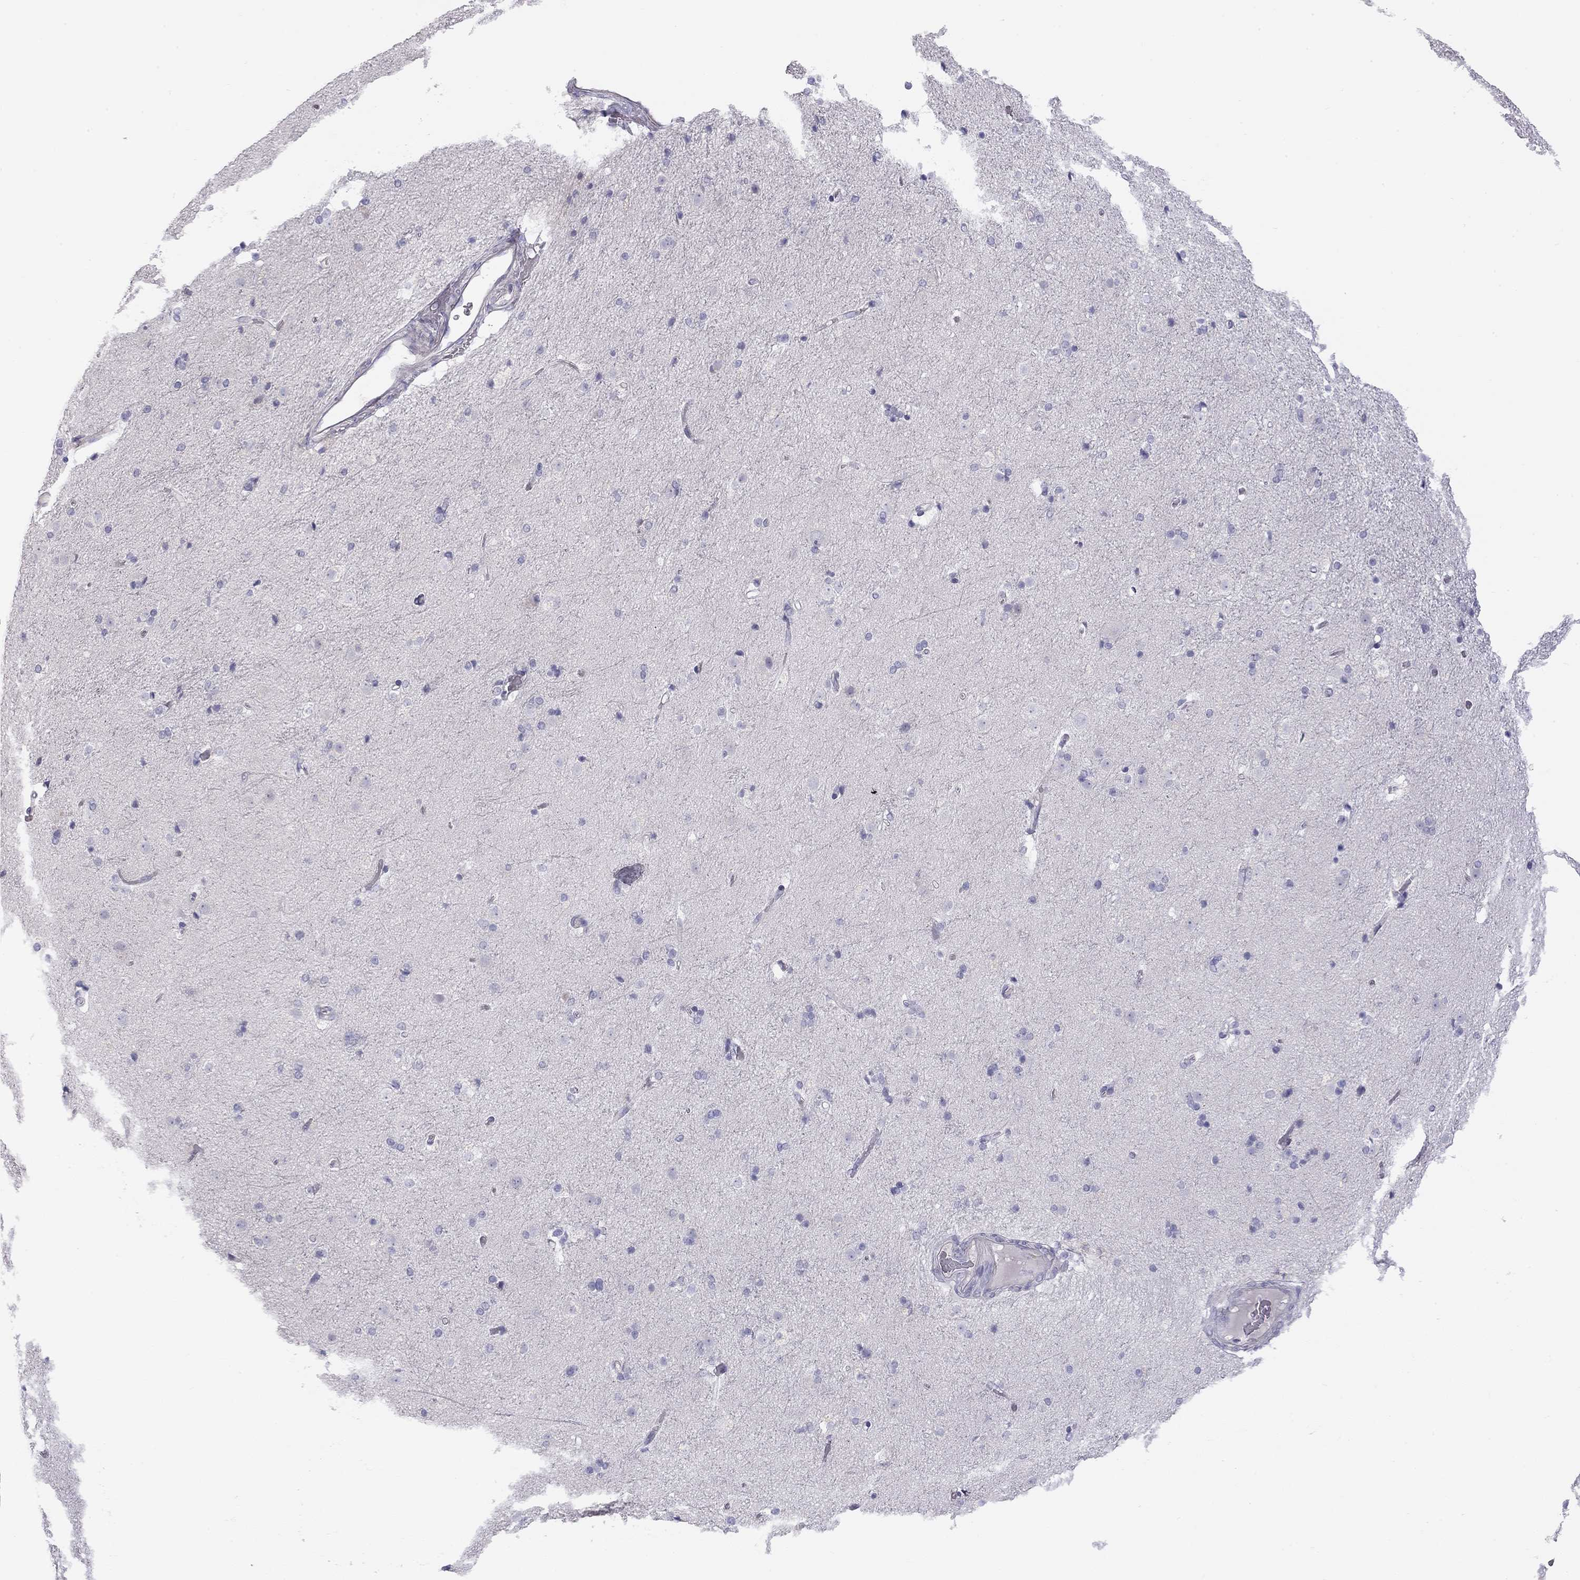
{"staining": {"intensity": "negative", "quantity": "none", "location": "none"}, "tissue": "caudate", "cell_type": "Glial cells", "image_type": "normal", "snomed": [{"axis": "morphology", "description": "Normal tissue, NOS"}, {"axis": "topography", "description": "Lateral ventricle wall"}], "caption": "Caudate was stained to show a protein in brown. There is no significant positivity in glial cells. The staining was performed using DAB (3,3'-diaminobenzidine) to visualize the protein expression in brown, while the nuclei were stained in blue with hematoxylin (Magnification: 20x).", "gene": "TDRD6", "patient": {"sex": "male", "age": 54}}